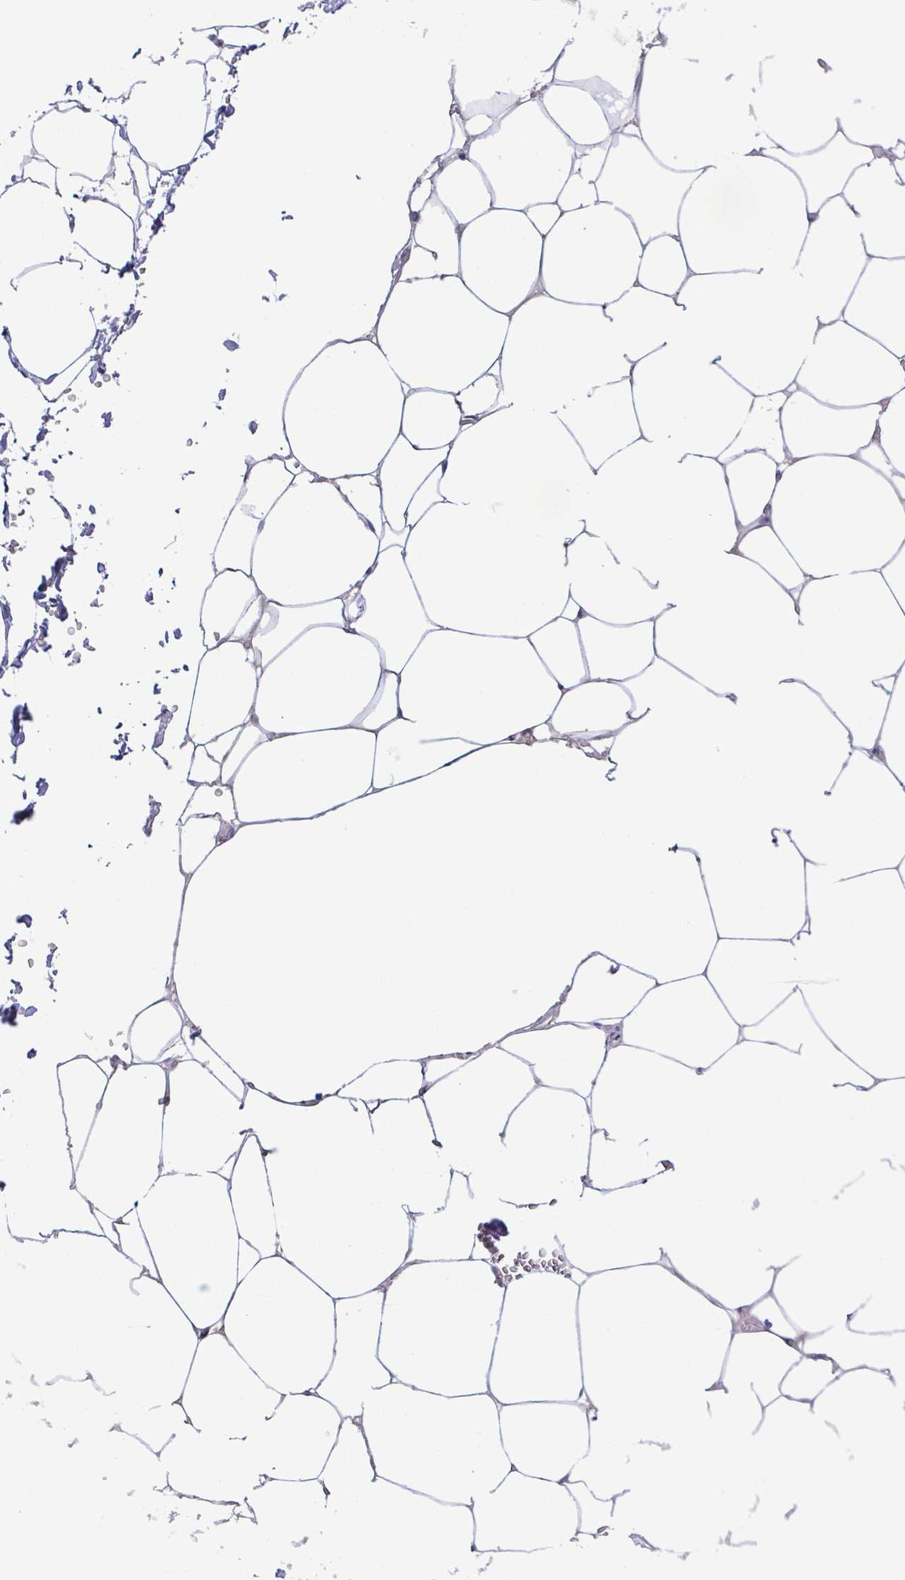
{"staining": {"intensity": "weak", "quantity": "<25%", "location": "cytoplasmic/membranous"}, "tissue": "adipose tissue", "cell_type": "Adipocytes", "image_type": "normal", "snomed": [{"axis": "morphology", "description": "Normal tissue, NOS"}, {"axis": "topography", "description": "Adipose tissue"}, {"axis": "topography", "description": "Vascular tissue"}, {"axis": "topography", "description": "Rectum"}, {"axis": "topography", "description": "Peripheral nerve tissue"}], "caption": "This is an IHC image of normal human adipose tissue. There is no expression in adipocytes.", "gene": "KIF5B", "patient": {"sex": "female", "age": 69}}